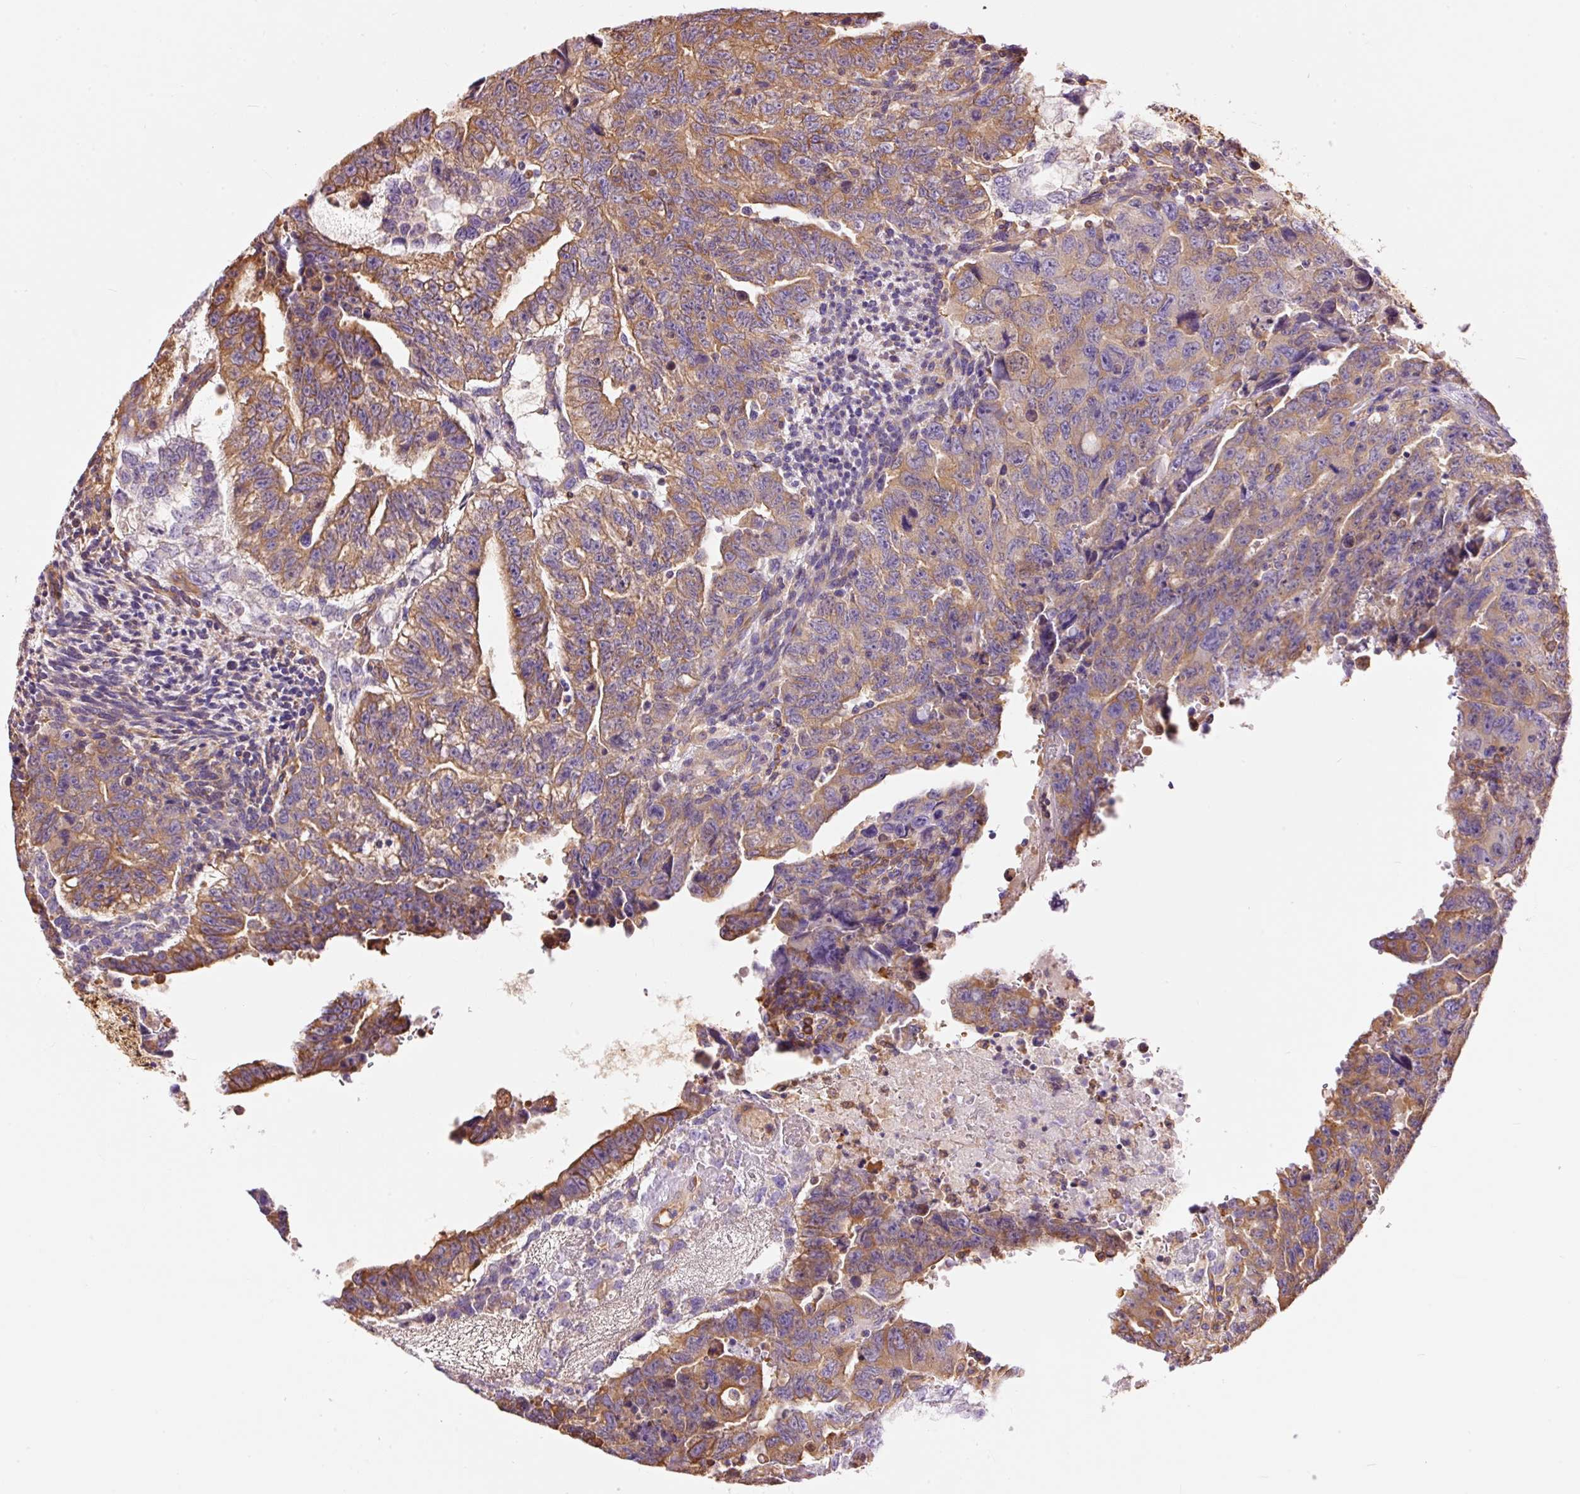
{"staining": {"intensity": "moderate", "quantity": ">75%", "location": "cytoplasmic/membranous"}, "tissue": "testis cancer", "cell_type": "Tumor cells", "image_type": "cancer", "snomed": [{"axis": "morphology", "description": "Carcinoma, Embryonal, NOS"}, {"axis": "topography", "description": "Testis"}], "caption": "DAB immunohistochemical staining of human testis cancer shows moderate cytoplasmic/membranous protein staining in approximately >75% of tumor cells. The staining was performed using DAB (3,3'-diaminobenzidine), with brown indicating positive protein expression. Nuclei are stained blue with hematoxylin.", "gene": "IL10RB", "patient": {"sex": "male", "age": 24}}